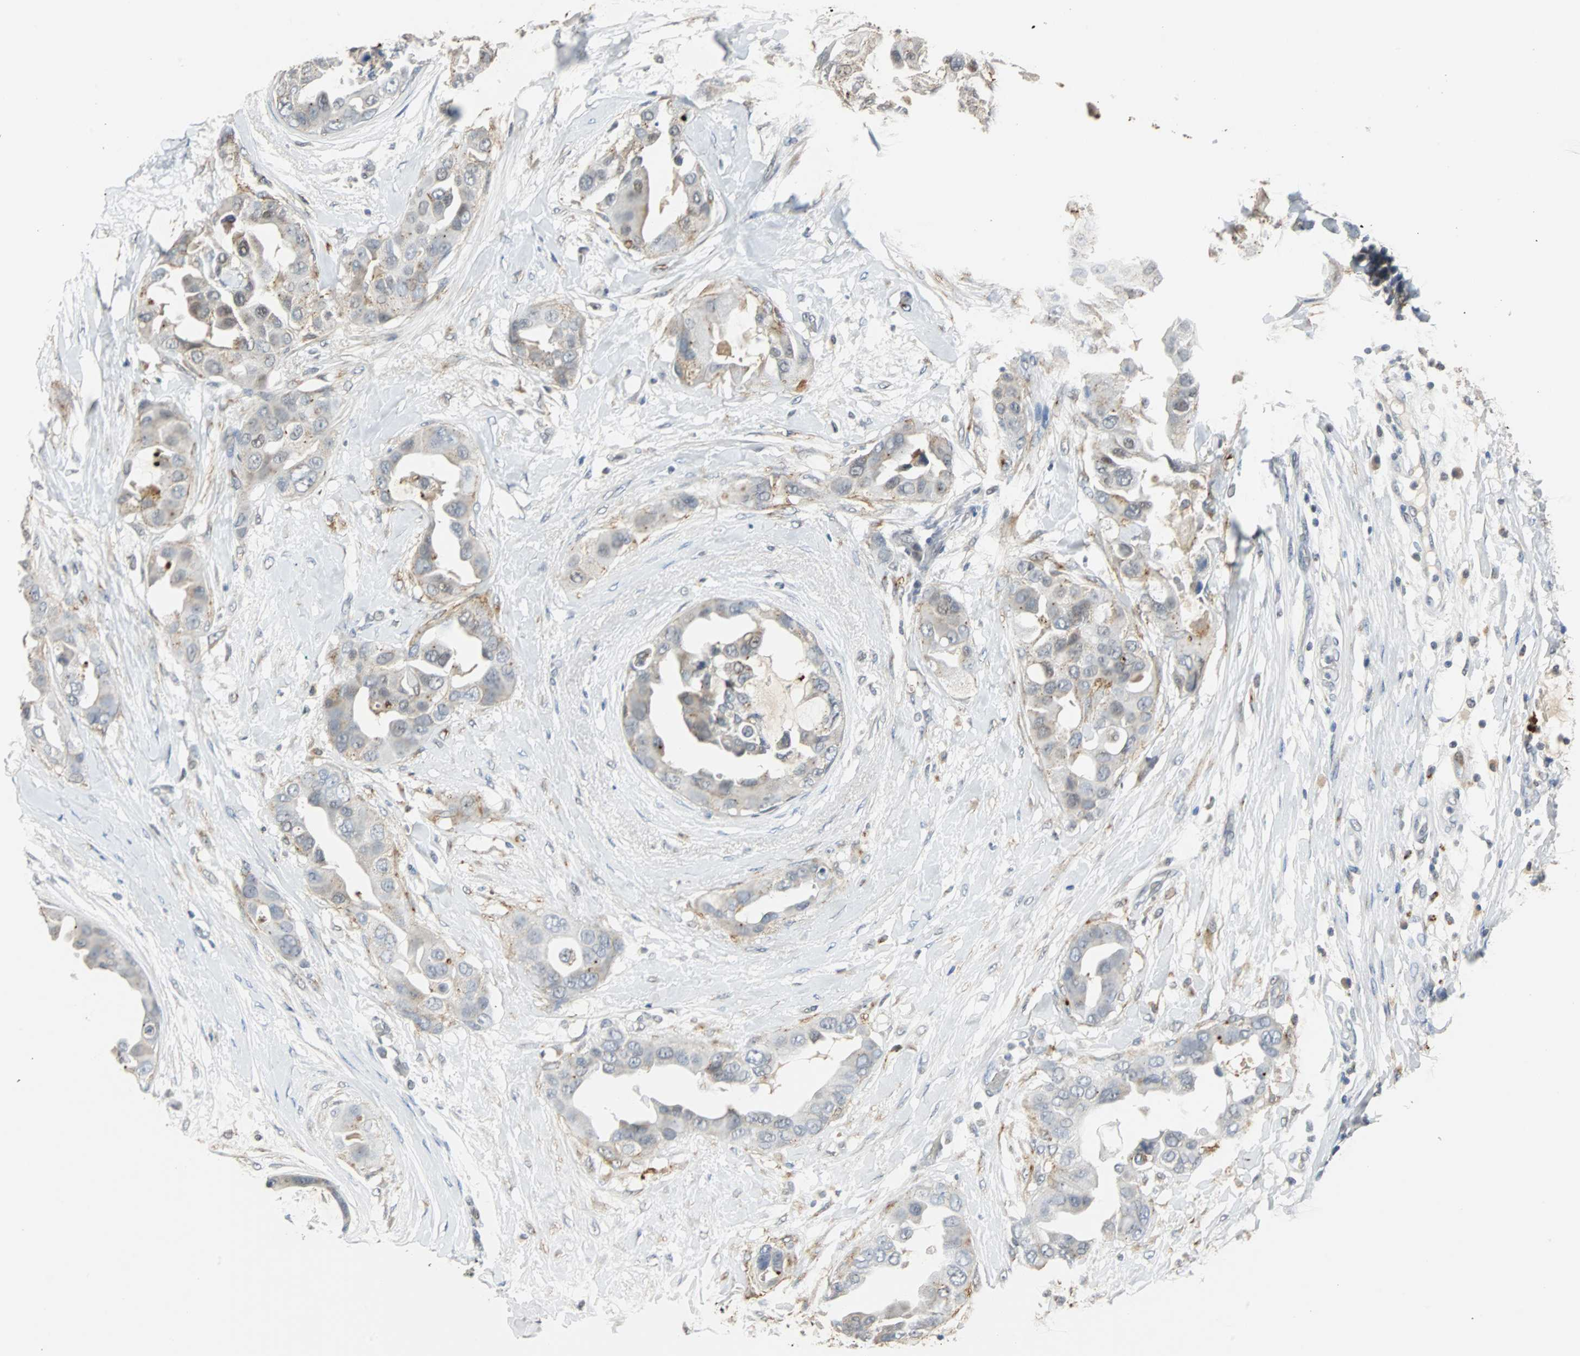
{"staining": {"intensity": "moderate", "quantity": "<25%", "location": "cytoplasmic/membranous"}, "tissue": "breast cancer", "cell_type": "Tumor cells", "image_type": "cancer", "snomed": [{"axis": "morphology", "description": "Duct carcinoma"}, {"axis": "topography", "description": "Breast"}], "caption": "Infiltrating ductal carcinoma (breast) tissue demonstrates moderate cytoplasmic/membranous positivity in approximately <25% of tumor cells, visualized by immunohistochemistry.", "gene": "HLX", "patient": {"sex": "female", "age": 40}}